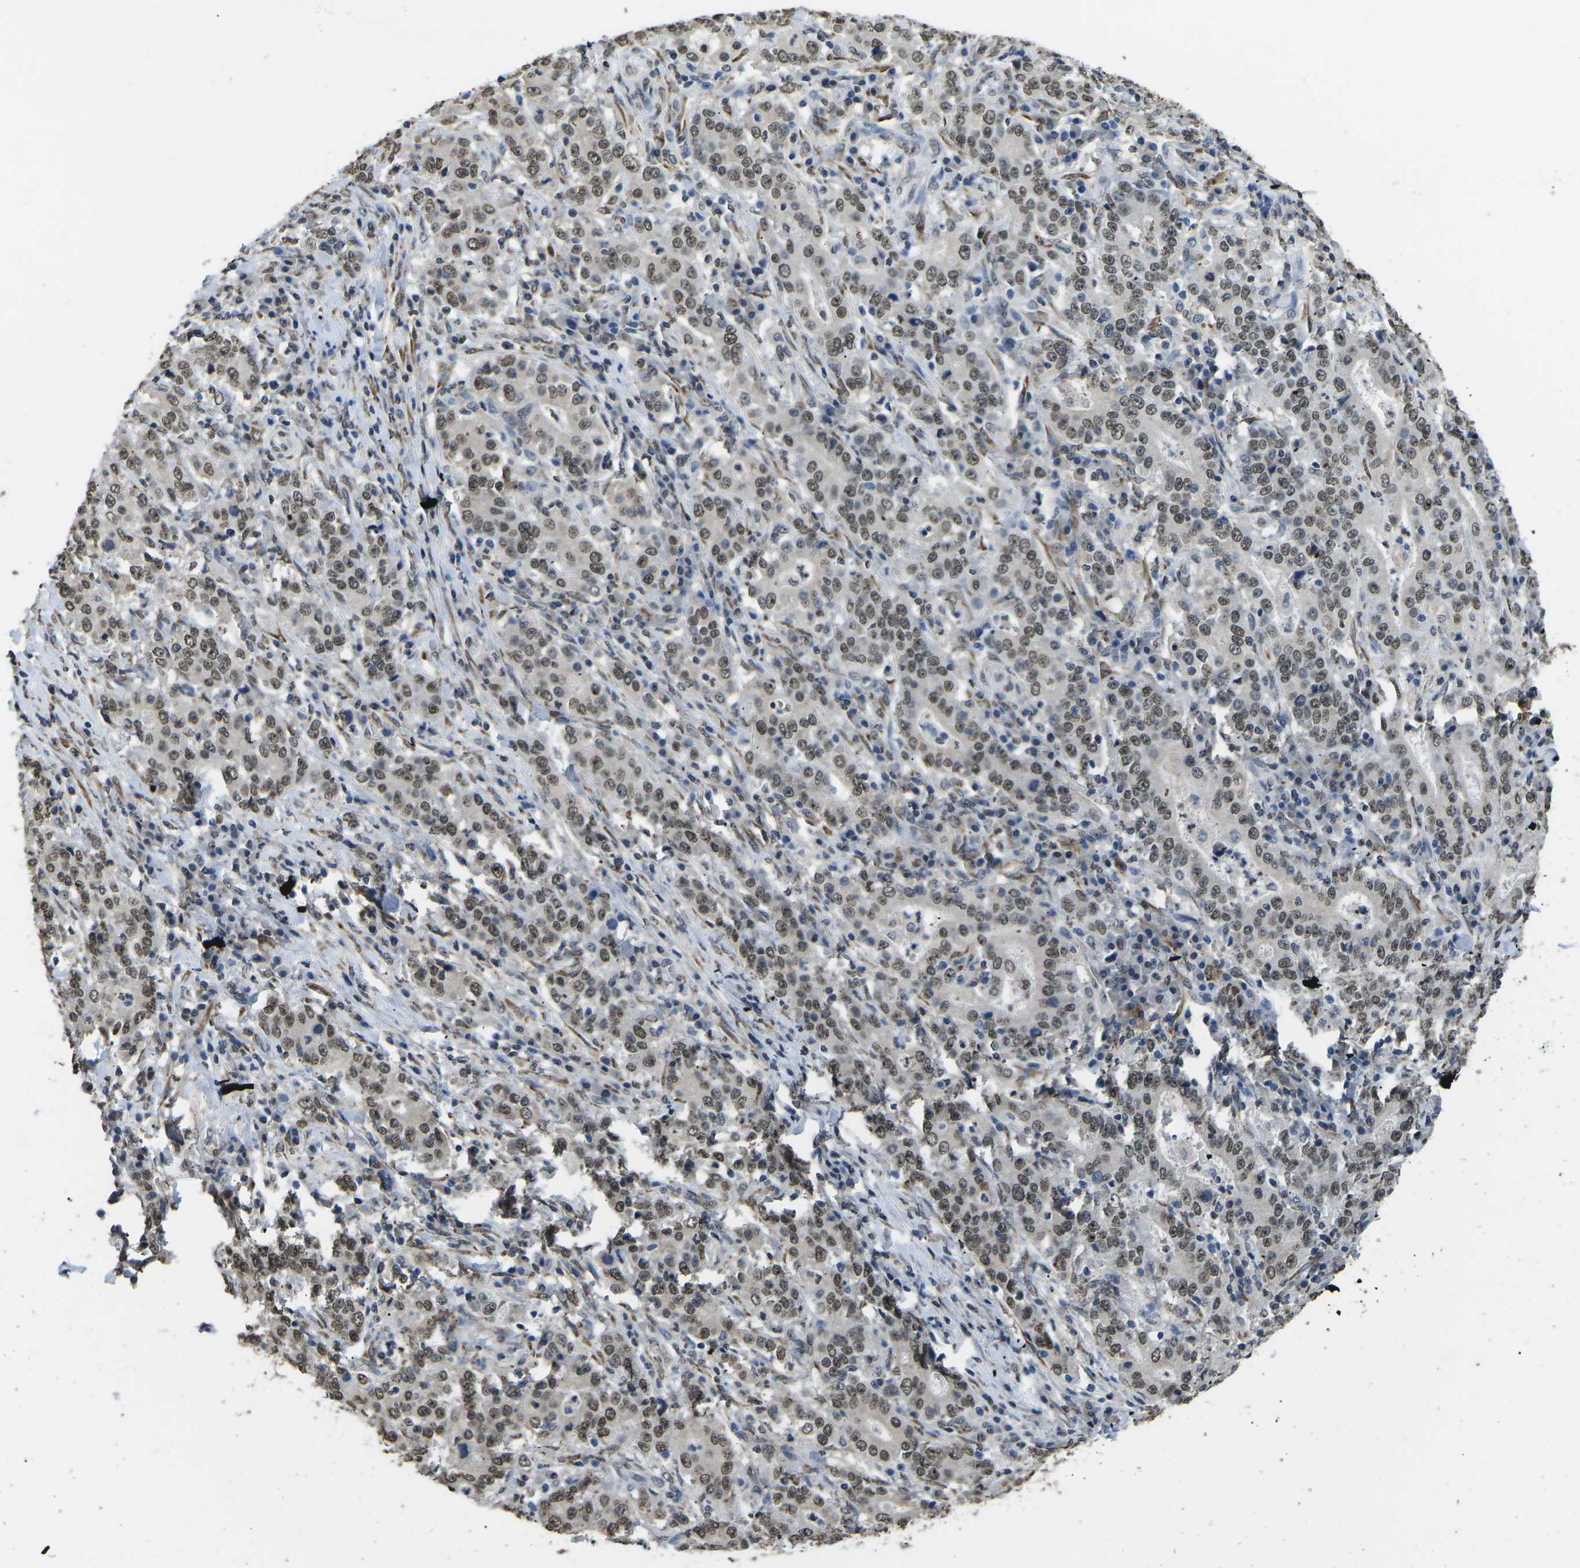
{"staining": {"intensity": "weak", "quantity": ">75%", "location": "nuclear"}, "tissue": "stomach cancer", "cell_type": "Tumor cells", "image_type": "cancer", "snomed": [{"axis": "morphology", "description": "Normal tissue, NOS"}, {"axis": "morphology", "description": "Adenocarcinoma, NOS"}, {"axis": "topography", "description": "Stomach, upper"}, {"axis": "topography", "description": "Stomach"}], "caption": "Stomach adenocarcinoma was stained to show a protein in brown. There is low levels of weak nuclear expression in approximately >75% of tumor cells. The staining was performed using DAB, with brown indicating positive protein expression. Nuclei are stained blue with hematoxylin.", "gene": "SCNN1B", "patient": {"sex": "male", "age": 59}}